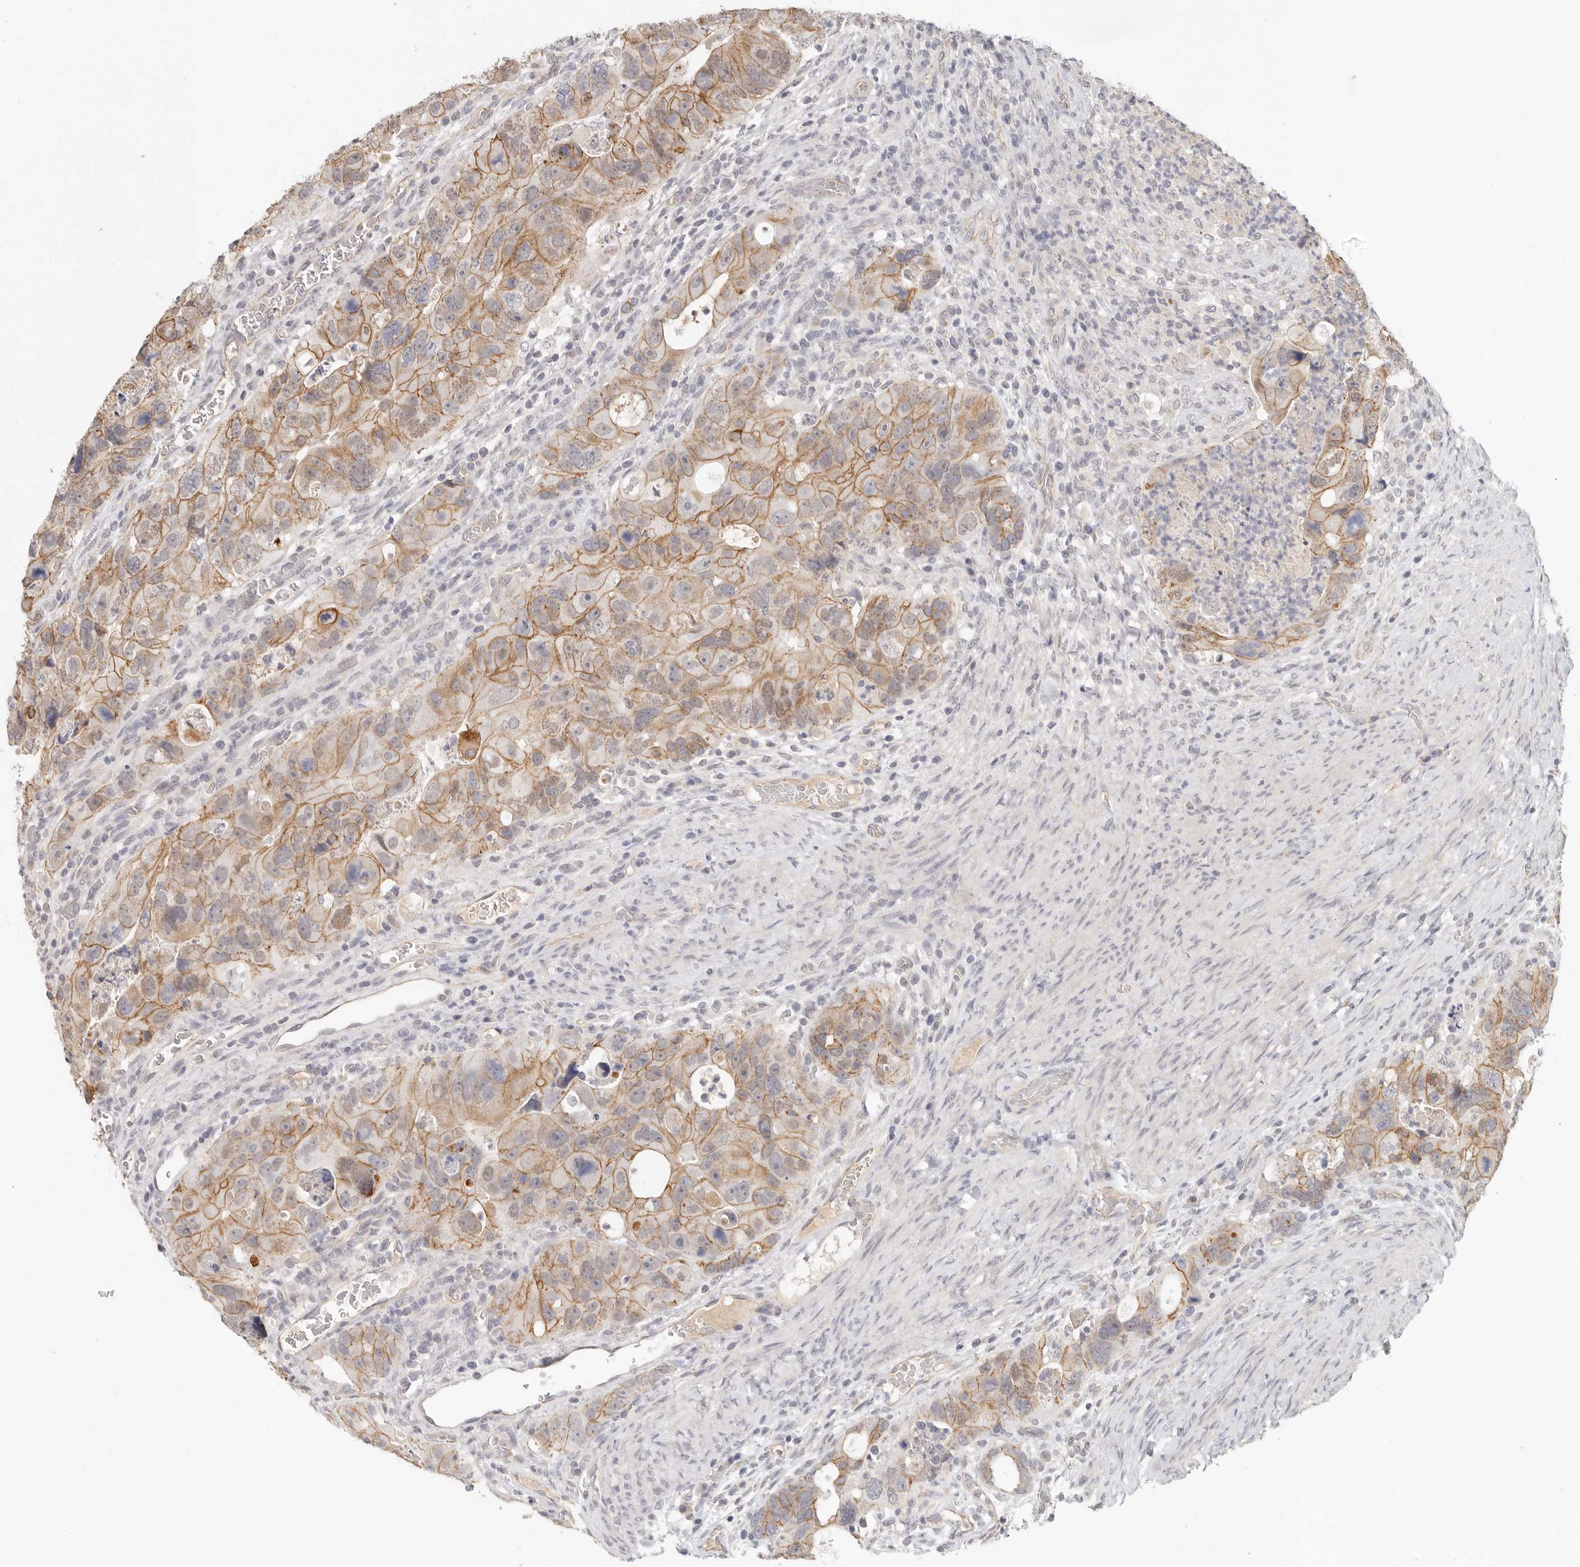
{"staining": {"intensity": "moderate", "quantity": ">75%", "location": "cytoplasmic/membranous"}, "tissue": "colorectal cancer", "cell_type": "Tumor cells", "image_type": "cancer", "snomed": [{"axis": "morphology", "description": "Adenocarcinoma, NOS"}, {"axis": "topography", "description": "Rectum"}], "caption": "Protein analysis of colorectal cancer (adenocarcinoma) tissue demonstrates moderate cytoplasmic/membranous staining in approximately >75% of tumor cells. The staining was performed using DAB (3,3'-diaminobenzidine) to visualize the protein expression in brown, while the nuclei were stained in blue with hematoxylin (Magnification: 20x).", "gene": "ANXA9", "patient": {"sex": "male", "age": 59}}